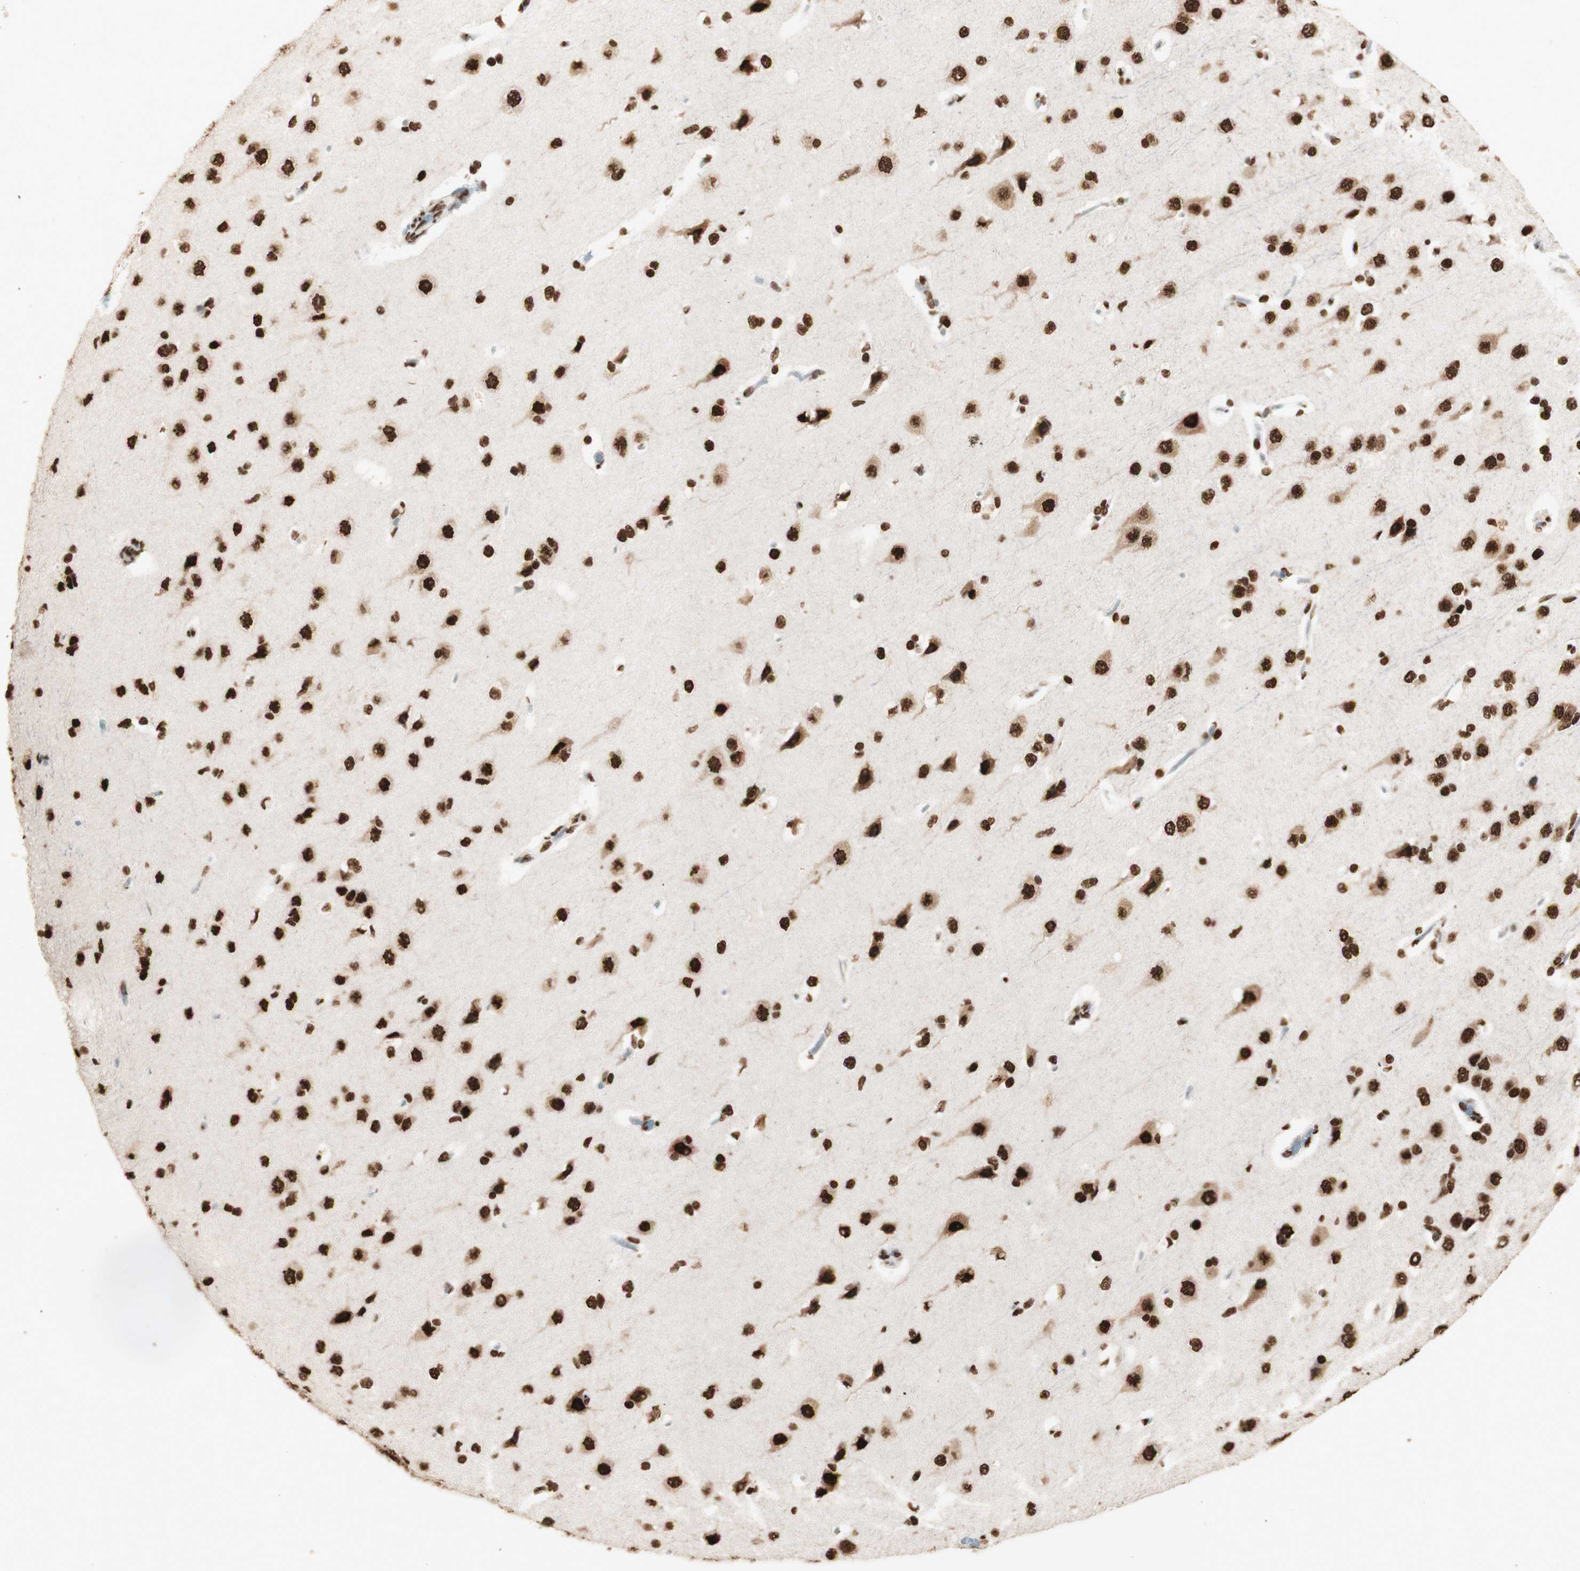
{"staining": {"intensity": "moderate", "quantity": ">75%", "location": "nuclear"}, "tissue": "cerebral cortex", "cell_type": "Endothelial cells", "image_type": "normal", "snomed": [{"axis": "morphology", "description": "Normal tissue, NOS"}, {"axis": "topography", "description": "Cerebral cortex"}], "caption": "Normal cerebral cortex displays moderate nuclear positivity in about >75% of endothelial cells, visualized by immunohistochemistry.", "gene": "HNRNPA2B1", "patient": {"sex": "male", "age": 62}}